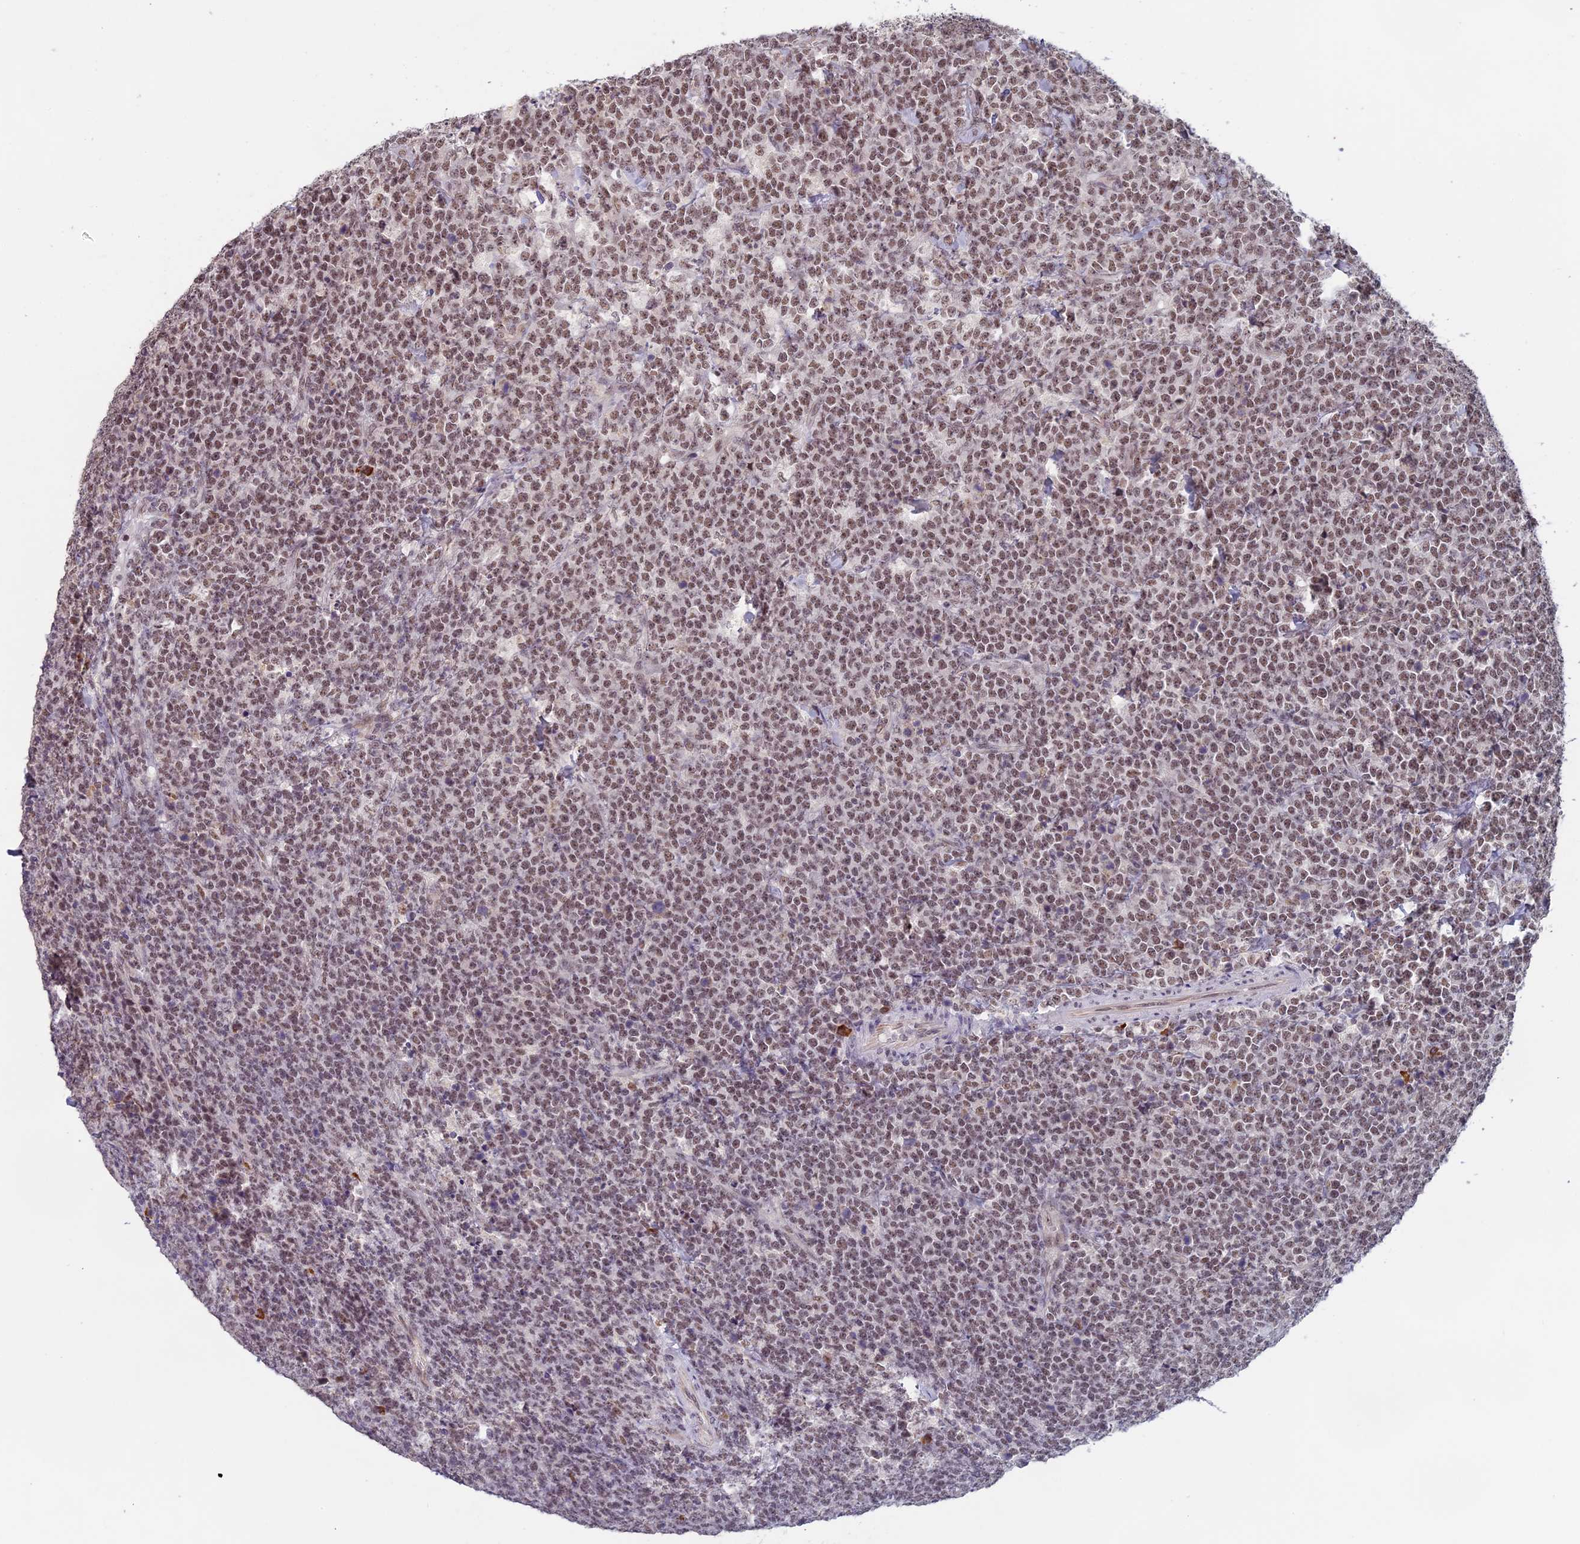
{"staining": {"intensity": "moderate", "quantity": ">75%", "location": "nuclear"}, "tissue": "lymphoma", "cell_type": "Tumor cells", "image_type": "cancer", "snomed": [{"axis": "morphology", "description": "Malignant lymphoma, non-Hodgkin's type, High grade"}, {"axis": "topography", "description": "Small intestine"}], "caption": "The photomicrograph exhibits a brown stain indicating the presence of a protein in the nuclear of tumor cells in lymphoma. (brown staining indicates protein expression, while blue staining denotes nuclei).", "gene": "MORF4L1", "patient": {"sex": "male", "age": 8}}